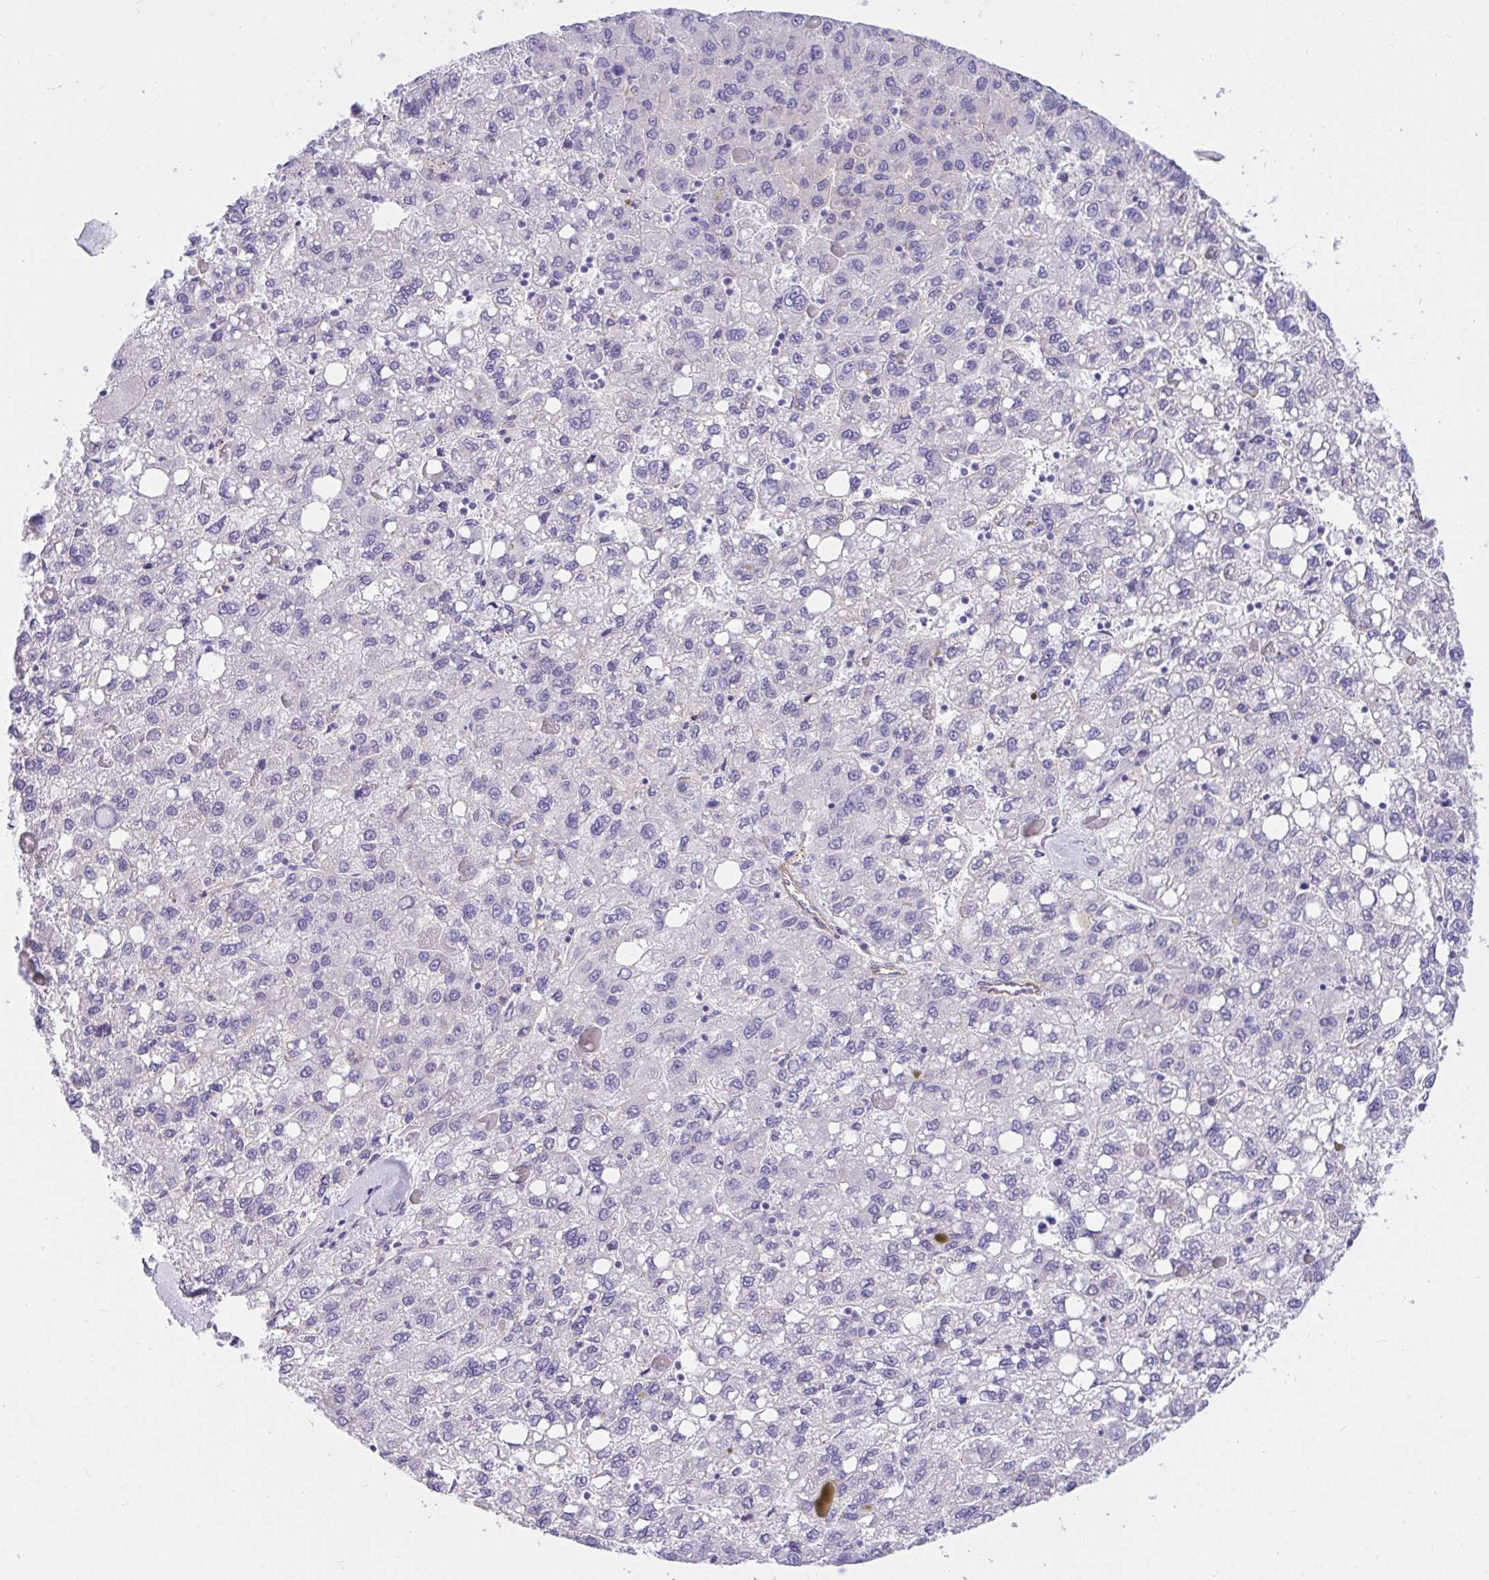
{"staining": {"intensity": "negative", "quantity": "none", "location": "none"}, "tissue": "liver cancer", "cell_type": "Tumor cells", "image_type": "cancer", "snomed": [{"axis": "morphology", "description": "Carcinoma, Hepatocellular, NOS"}, {"axis": "topography", "description": "Liver"}], "caption": "DAB immunohistochemical staining of liver cancer (hepatocellular carcinoma) reveals no significant positivity in tumor cells.", "gene": "TLN2", "patient": {"sex": "female", "age": 82}}